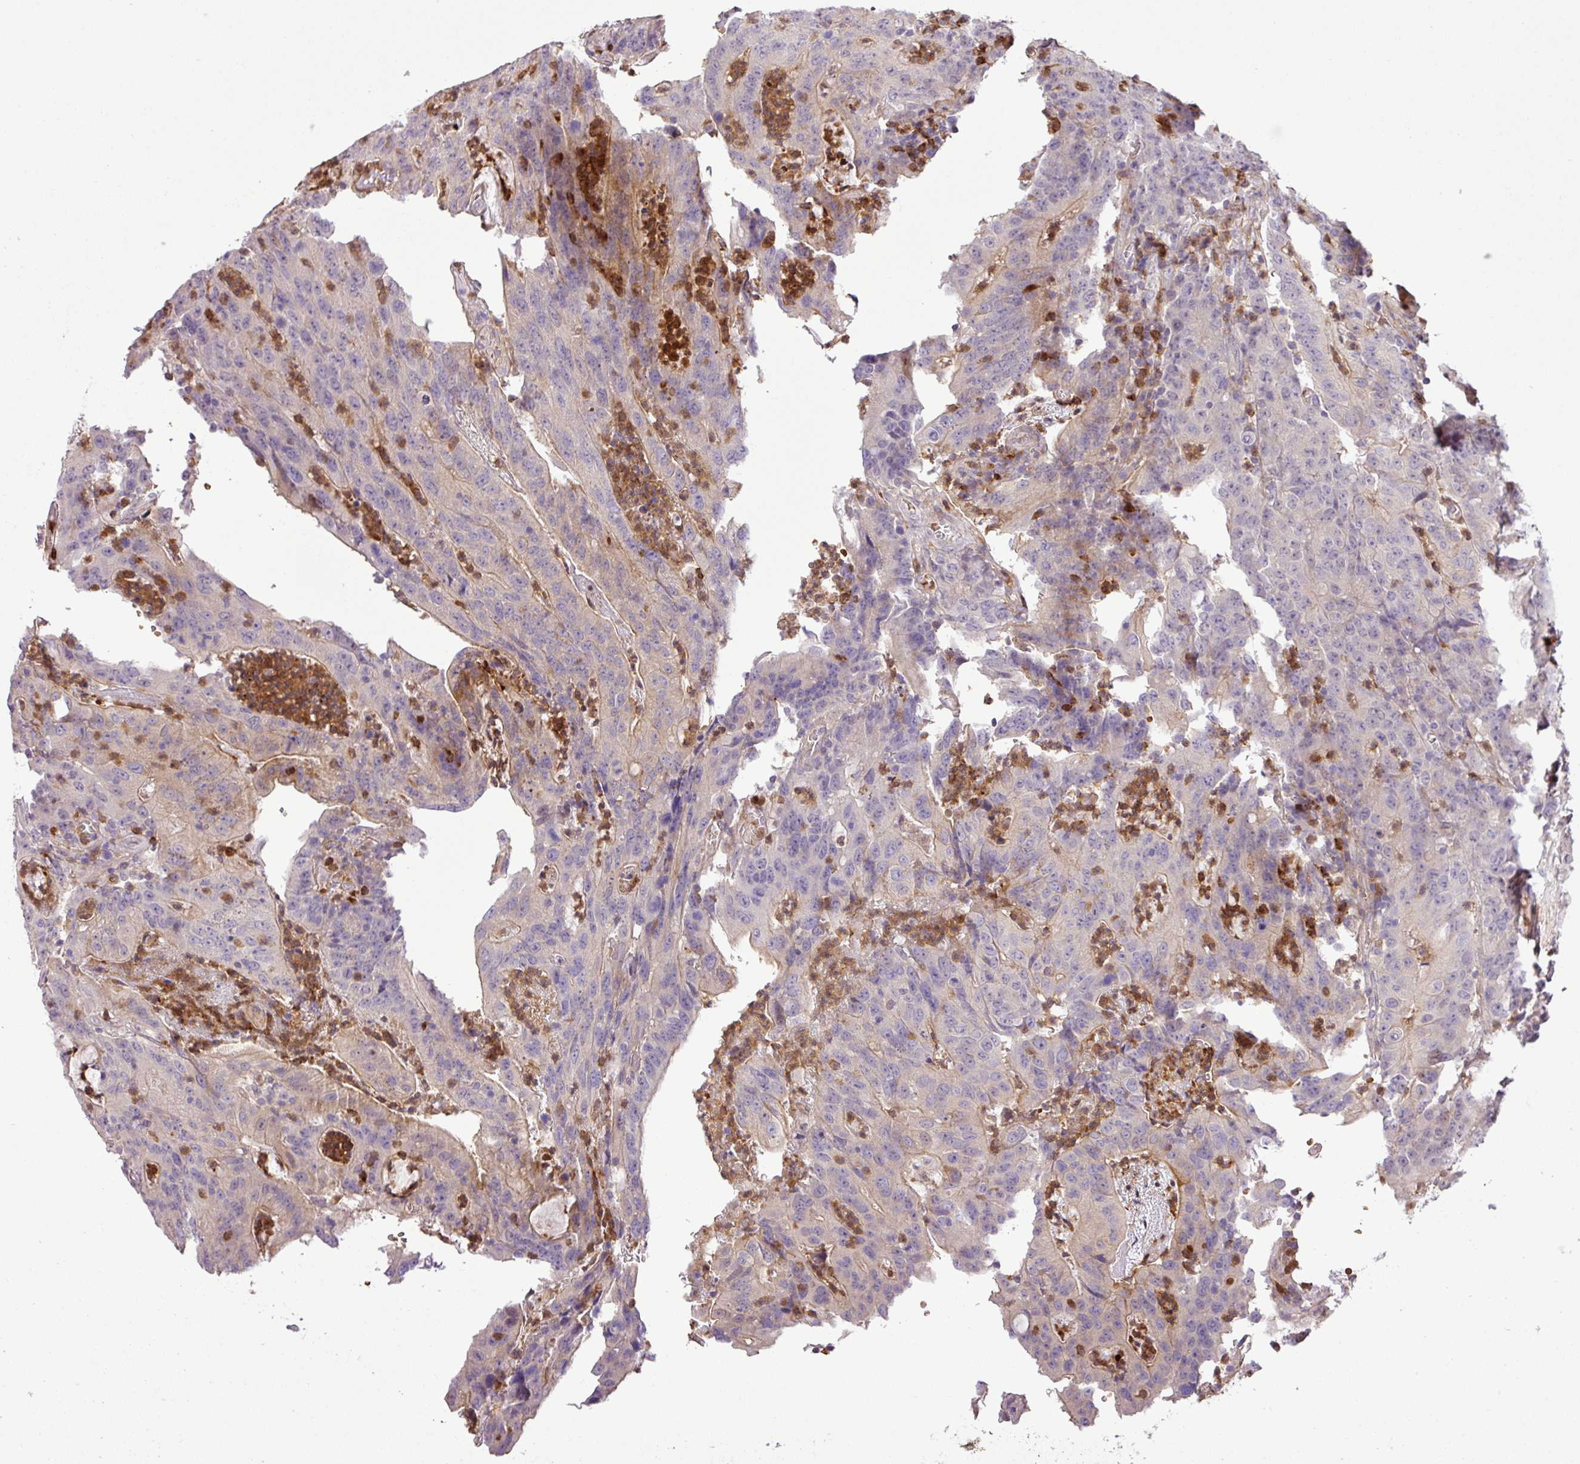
{"staining": {"intensity": "negative", "quantity": "none", "location": "none"}, "tissue": "colorectal cancer", "cell_type": "Tumor cells", "image_type": "cancer", "snomed": [{"axis": "morphology", "description": "Adenocarcinoma, NOS"}, {"axis": "topography", "description": "Colon"}], "caption": "Human colorectal cancer (adenocarcinoma) stained for a protein using IHC reveals no staining in tumor cells.", "gene": "NBEAL2", "patient": {"sex": "male", "age": 83}}